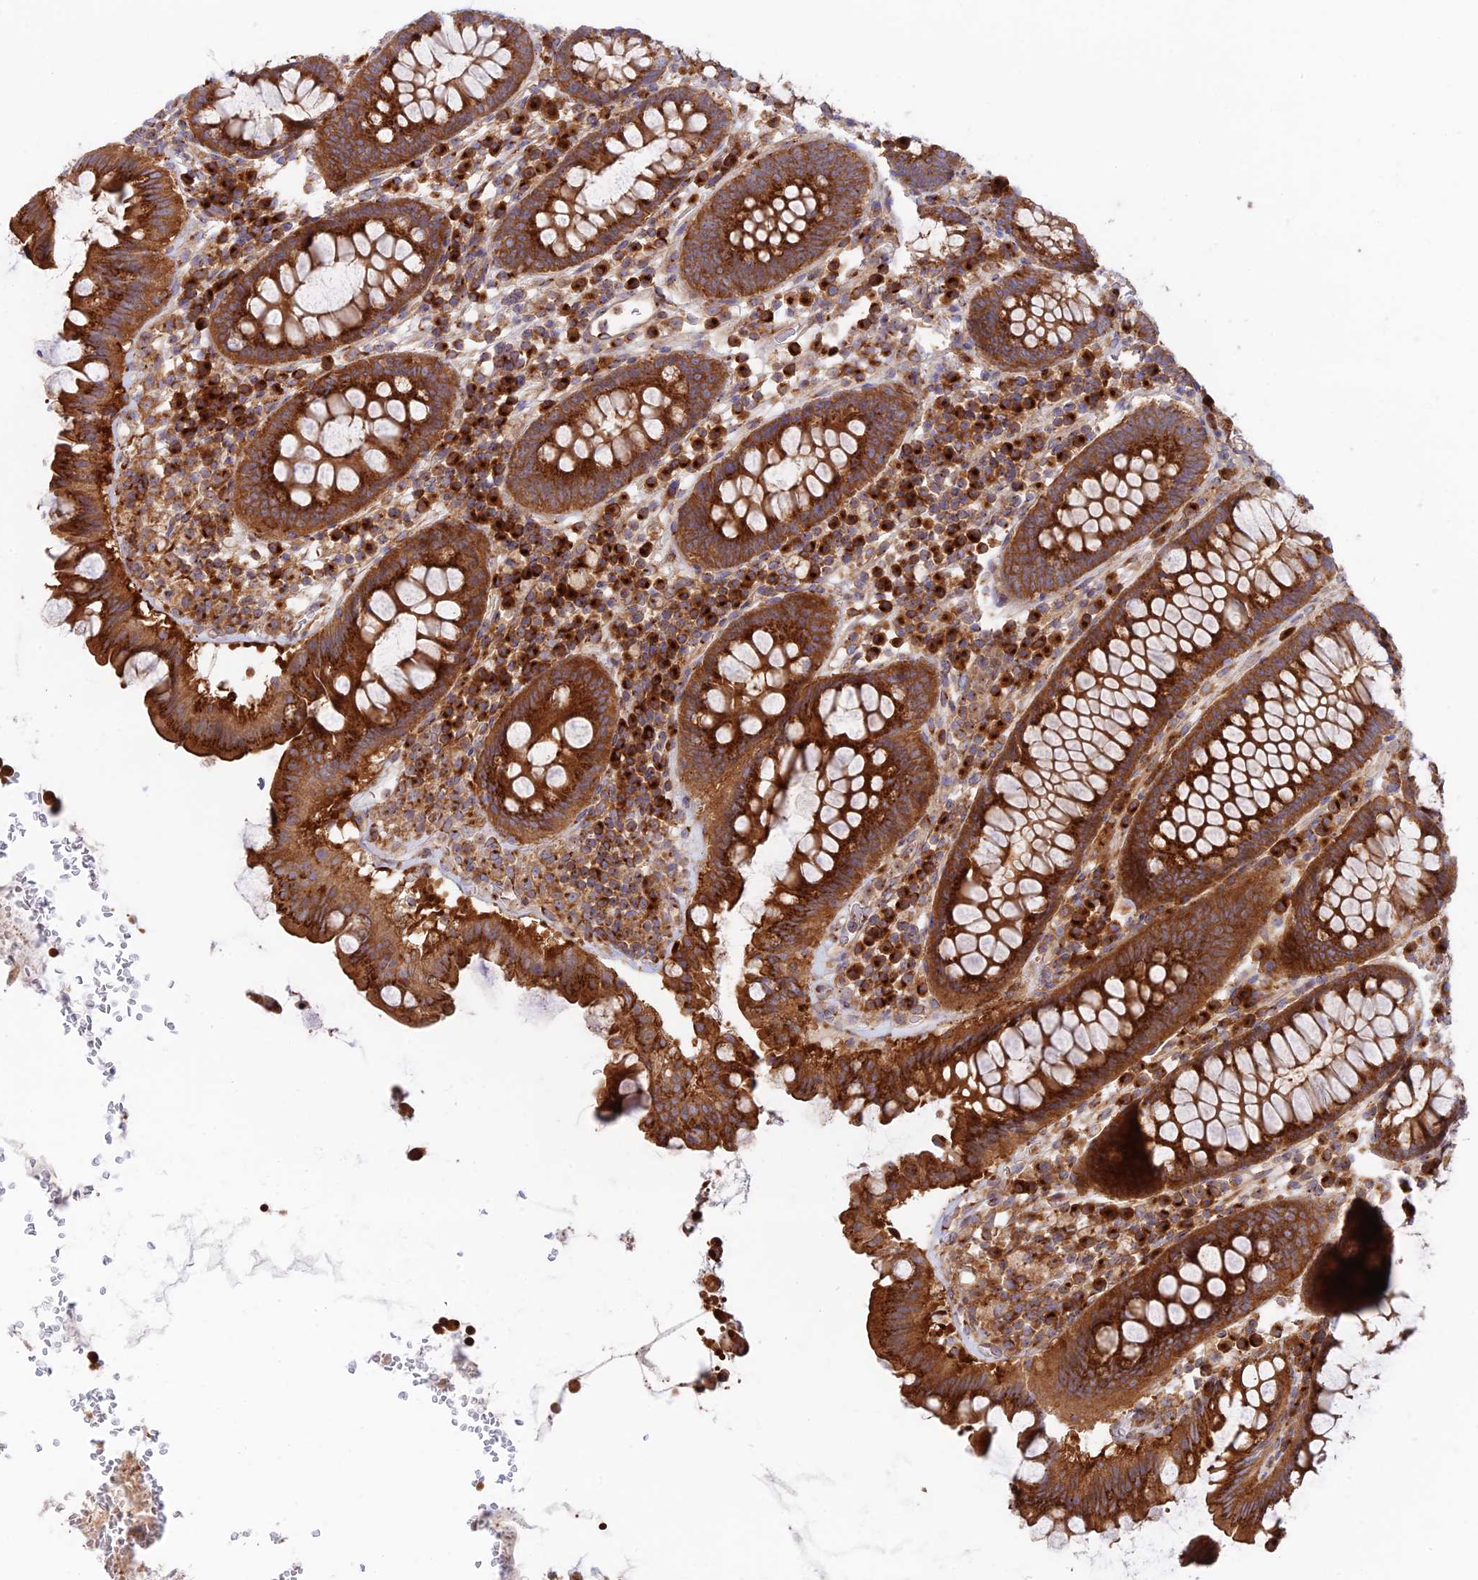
{"staining": {"intensity": "strong", "quantity": ">75%", "location": "cytoplasmic/membranous"}, "tissue": "colorectal cancer", "cell_type": "Tumor cells", "image_type": "cancer", "snomed": [{"axis": "morphology", "description": "Normal tissue, NOS"}, {"axis": "morphology", "description": "Adenocarcinoma, NOS"}, {"axis": "topography", "description": "Colon"}], "caption": "Colorectal adenocarcinoma stained with immunohistochemistry (IHC) reveals strong cytoplasmic/membranous staining in approximately >75% of tumor cells. (brown staining indicates protein expression, while blue staining denotes nuclei).", "gene": "GOLGA3", "patient": {"sex": "female", "age": 75}}